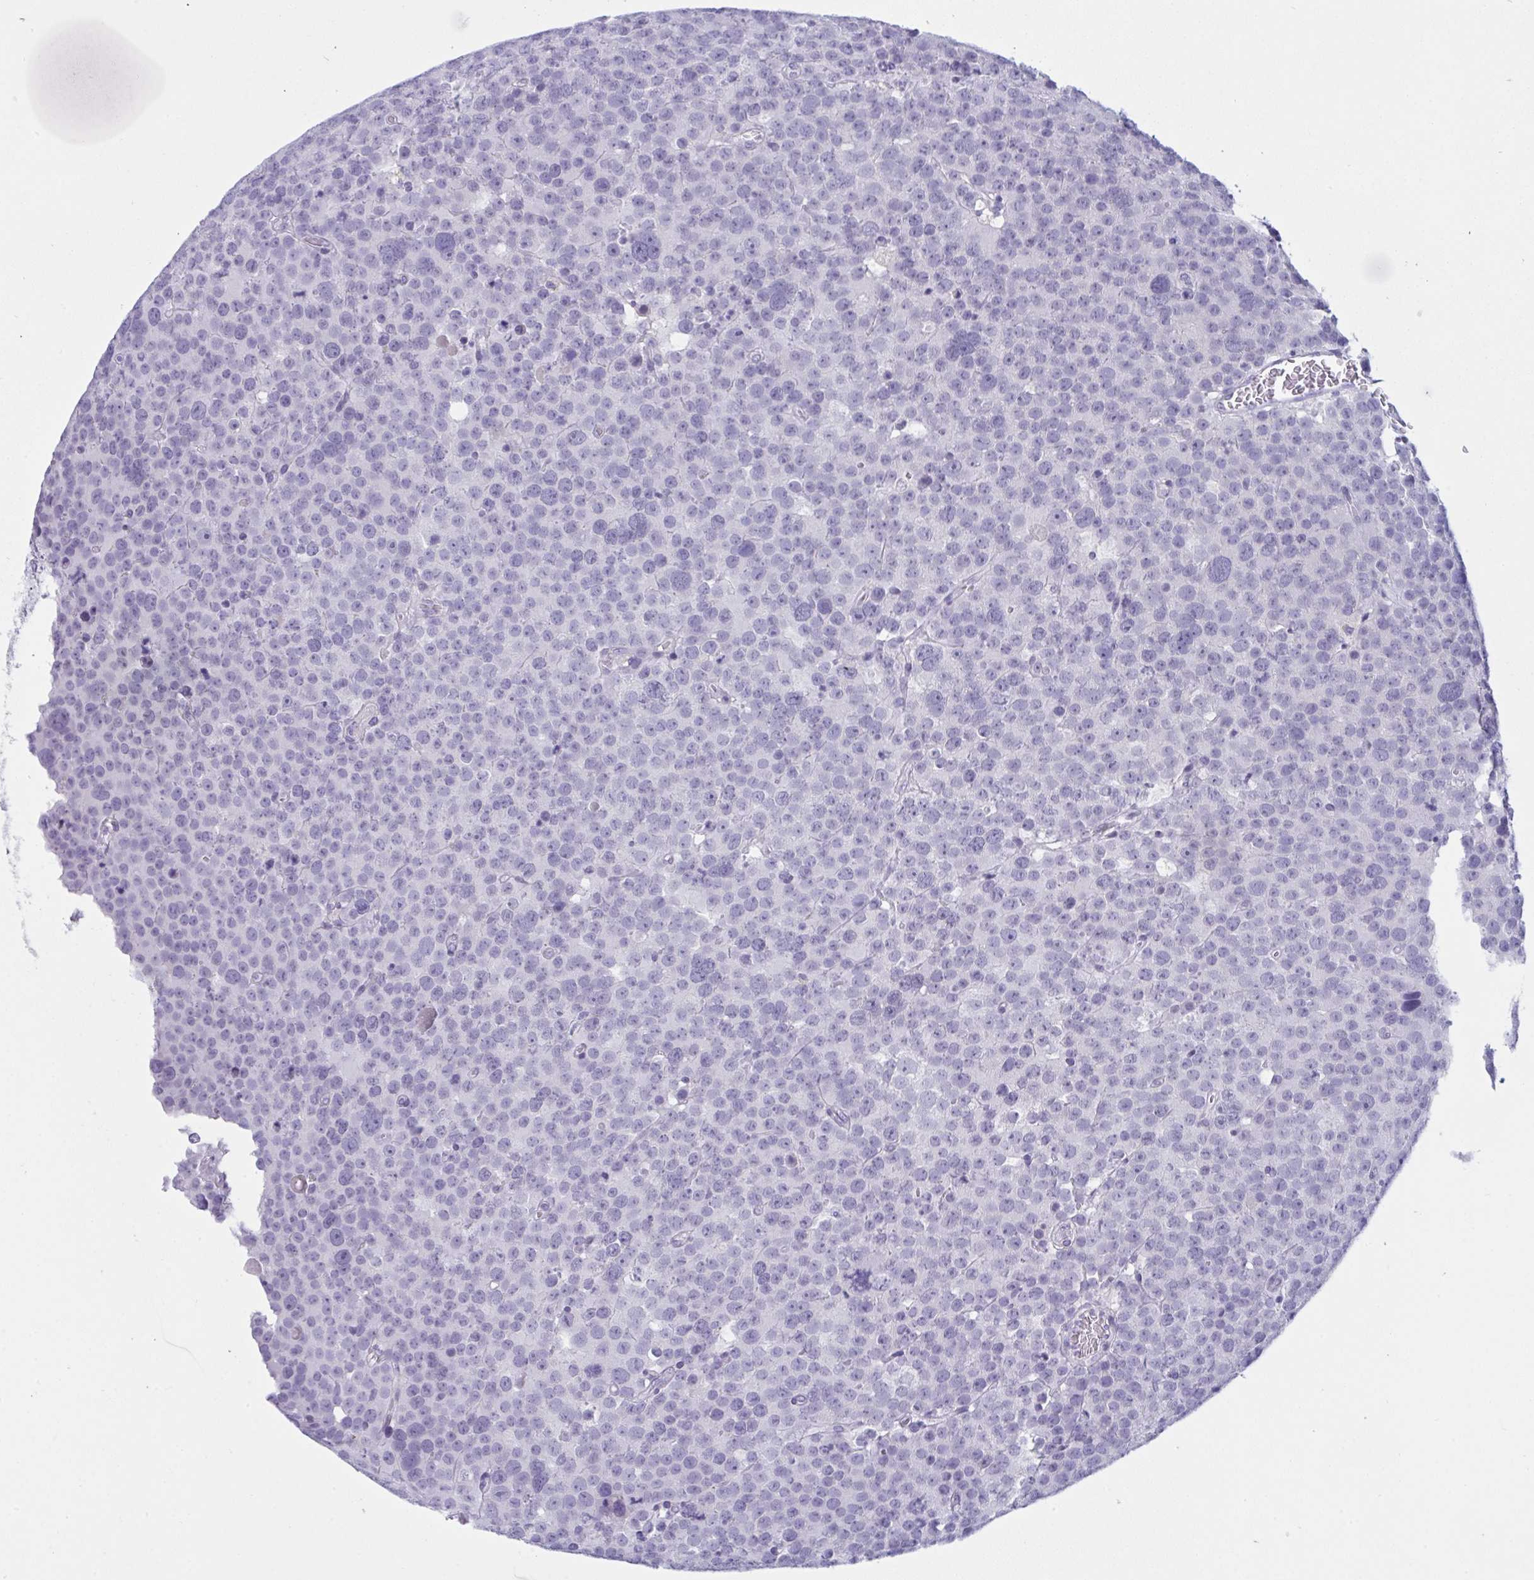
{"staining": {"intensity": "negative", "quantity": "none", "location": "none"}, "tissue": "testis cancer", "cell_type": "Tumor cells", "image_type": "cancer", "snomed": [{"axis": "morphology", "description": "Seminoma, NOS"}, {"axis": "topography", "description": "Testis"}], "caption": "Human testis cancer (seminoma) stained for a protein using IHC shows no staining in tumor cells.", "gene": "PRDM9", "patient": {"sex": "male", "age": 71}}